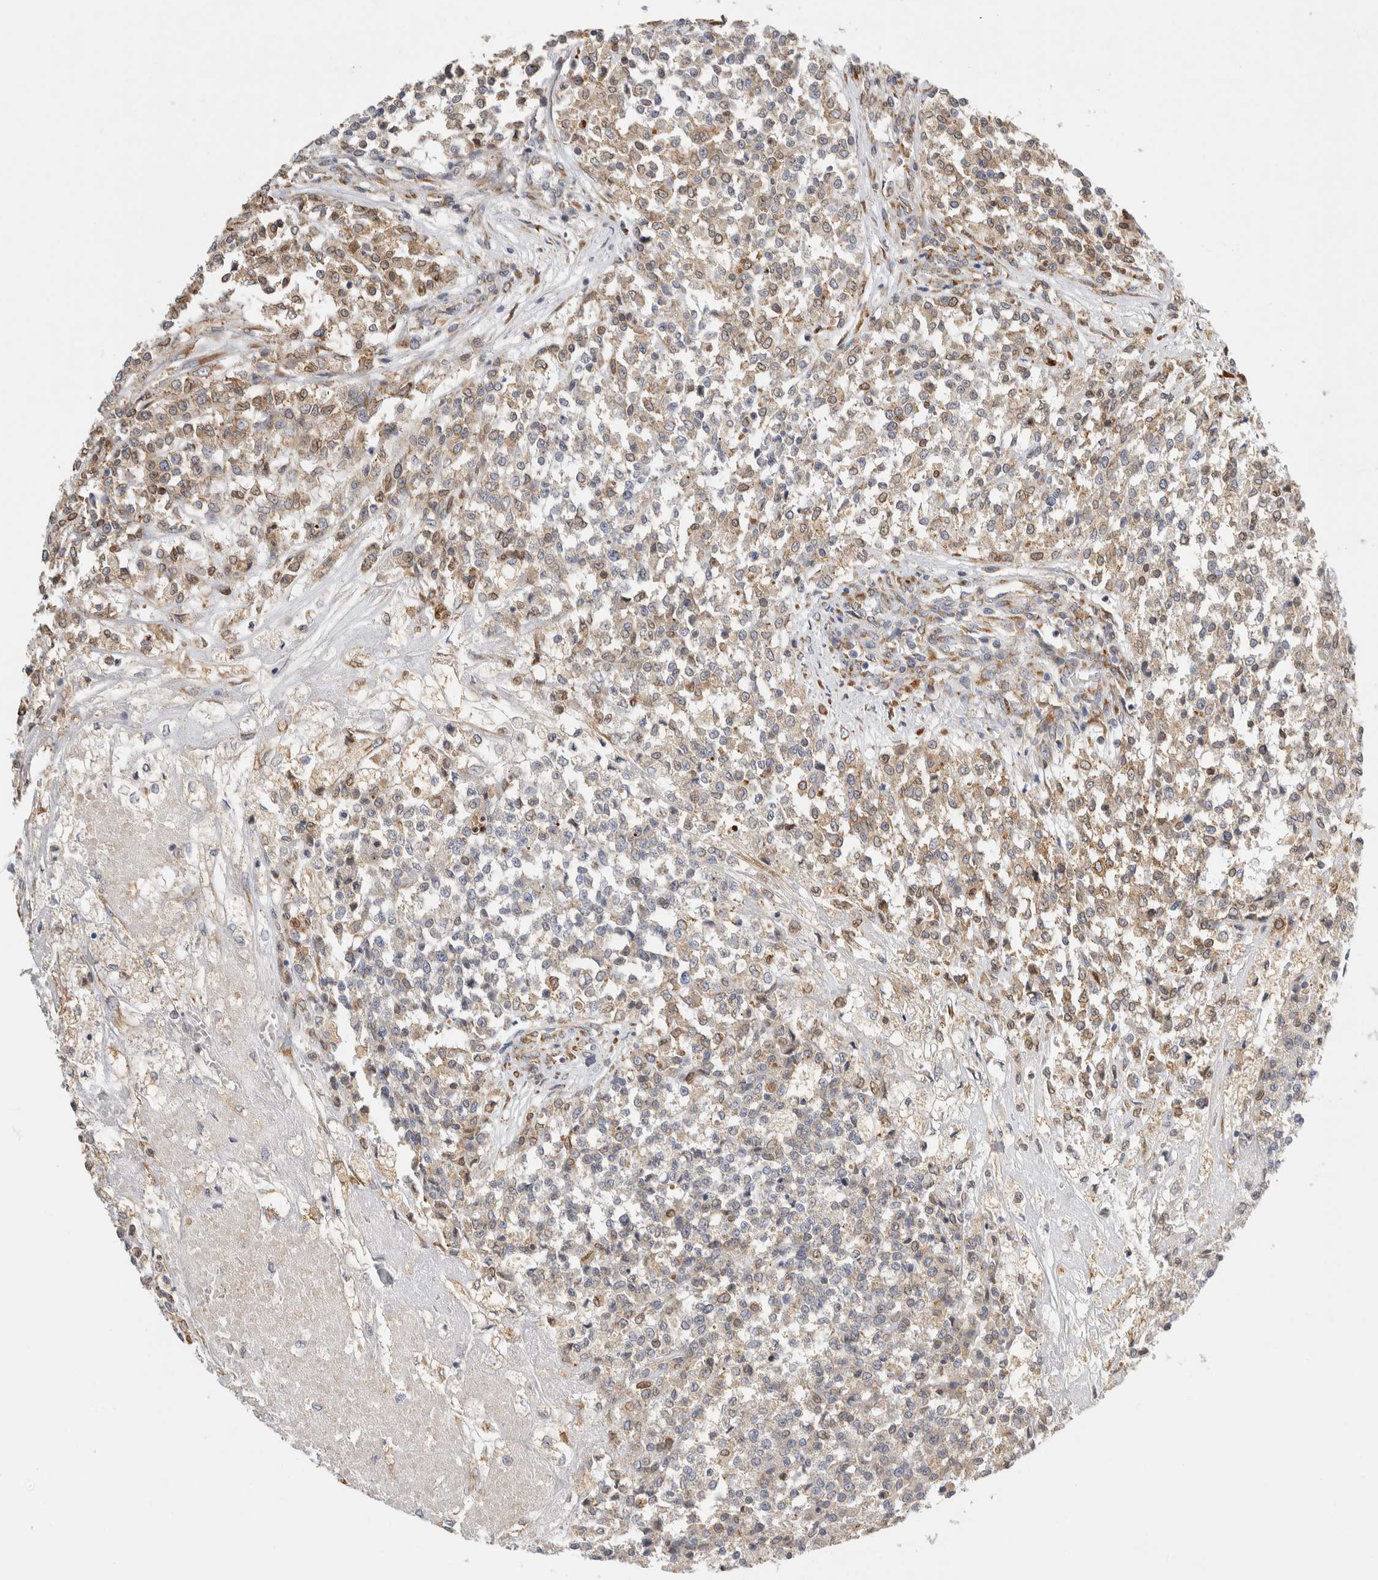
{"staining": {"intensity": "weak", "quantity": "25%-75%", "location": "cytoplasmic/membranous"}, "tissue": "testis cancer", "cell_type": "Tumor cells", "image_type": "cancer", "snomed": [{"axis": "morphology", "description": "Seminoma, NOS"}, {"axis": "topography", "description": "Testis"}], "caption": "The histopathology image displays a brown stain indicating the presence of a protein in the cytoplasmic/membranous of tumor cells in seminoma (testis).", "gene": "RPN2", "patient": {"sex": "male", "age": 59}}